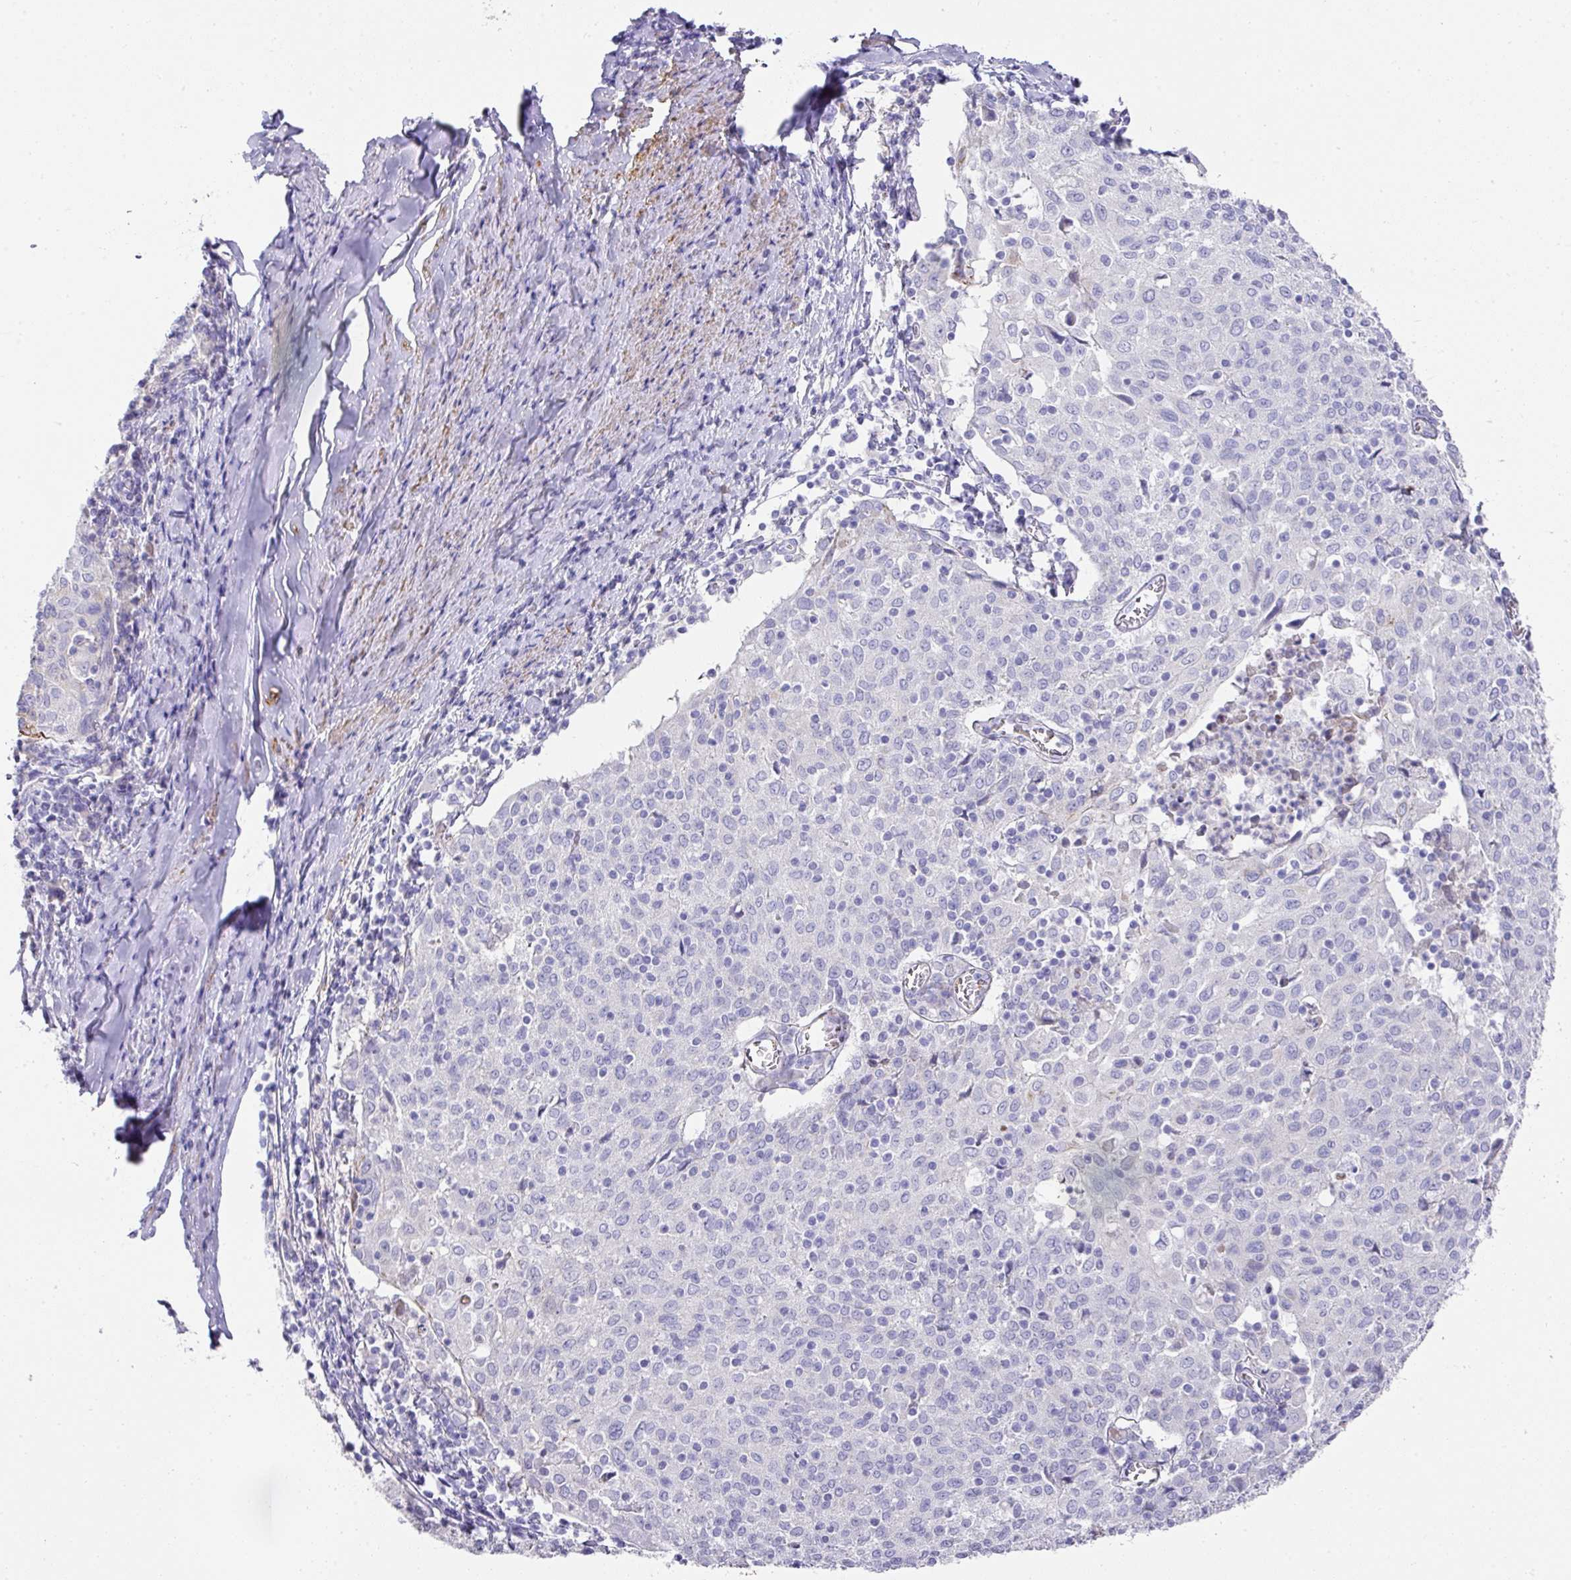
{"staining": {"intensity": "negative", "quantity": "none", "location": "none"}, "tissue": "cervical cancer", "cell_type": "Tumor cells", "image_type": "cancer", "snomed": [{"axis": "morphology", "description": "Squamous cell carcinoma, NOS"}, {"axis": "topography", "description": "Cervix"}], "caption": "High magnification brightfield microscopy of cervical cancer (squamous cell carcinoma) stained with DAB (3,3'-diaminobenzidine) (brown) and counterstained with hematoxylin (blue): tumor cells show no significant positivity.", "gene": "TARM1", "patient": {"sex": "female", "age": 52}}